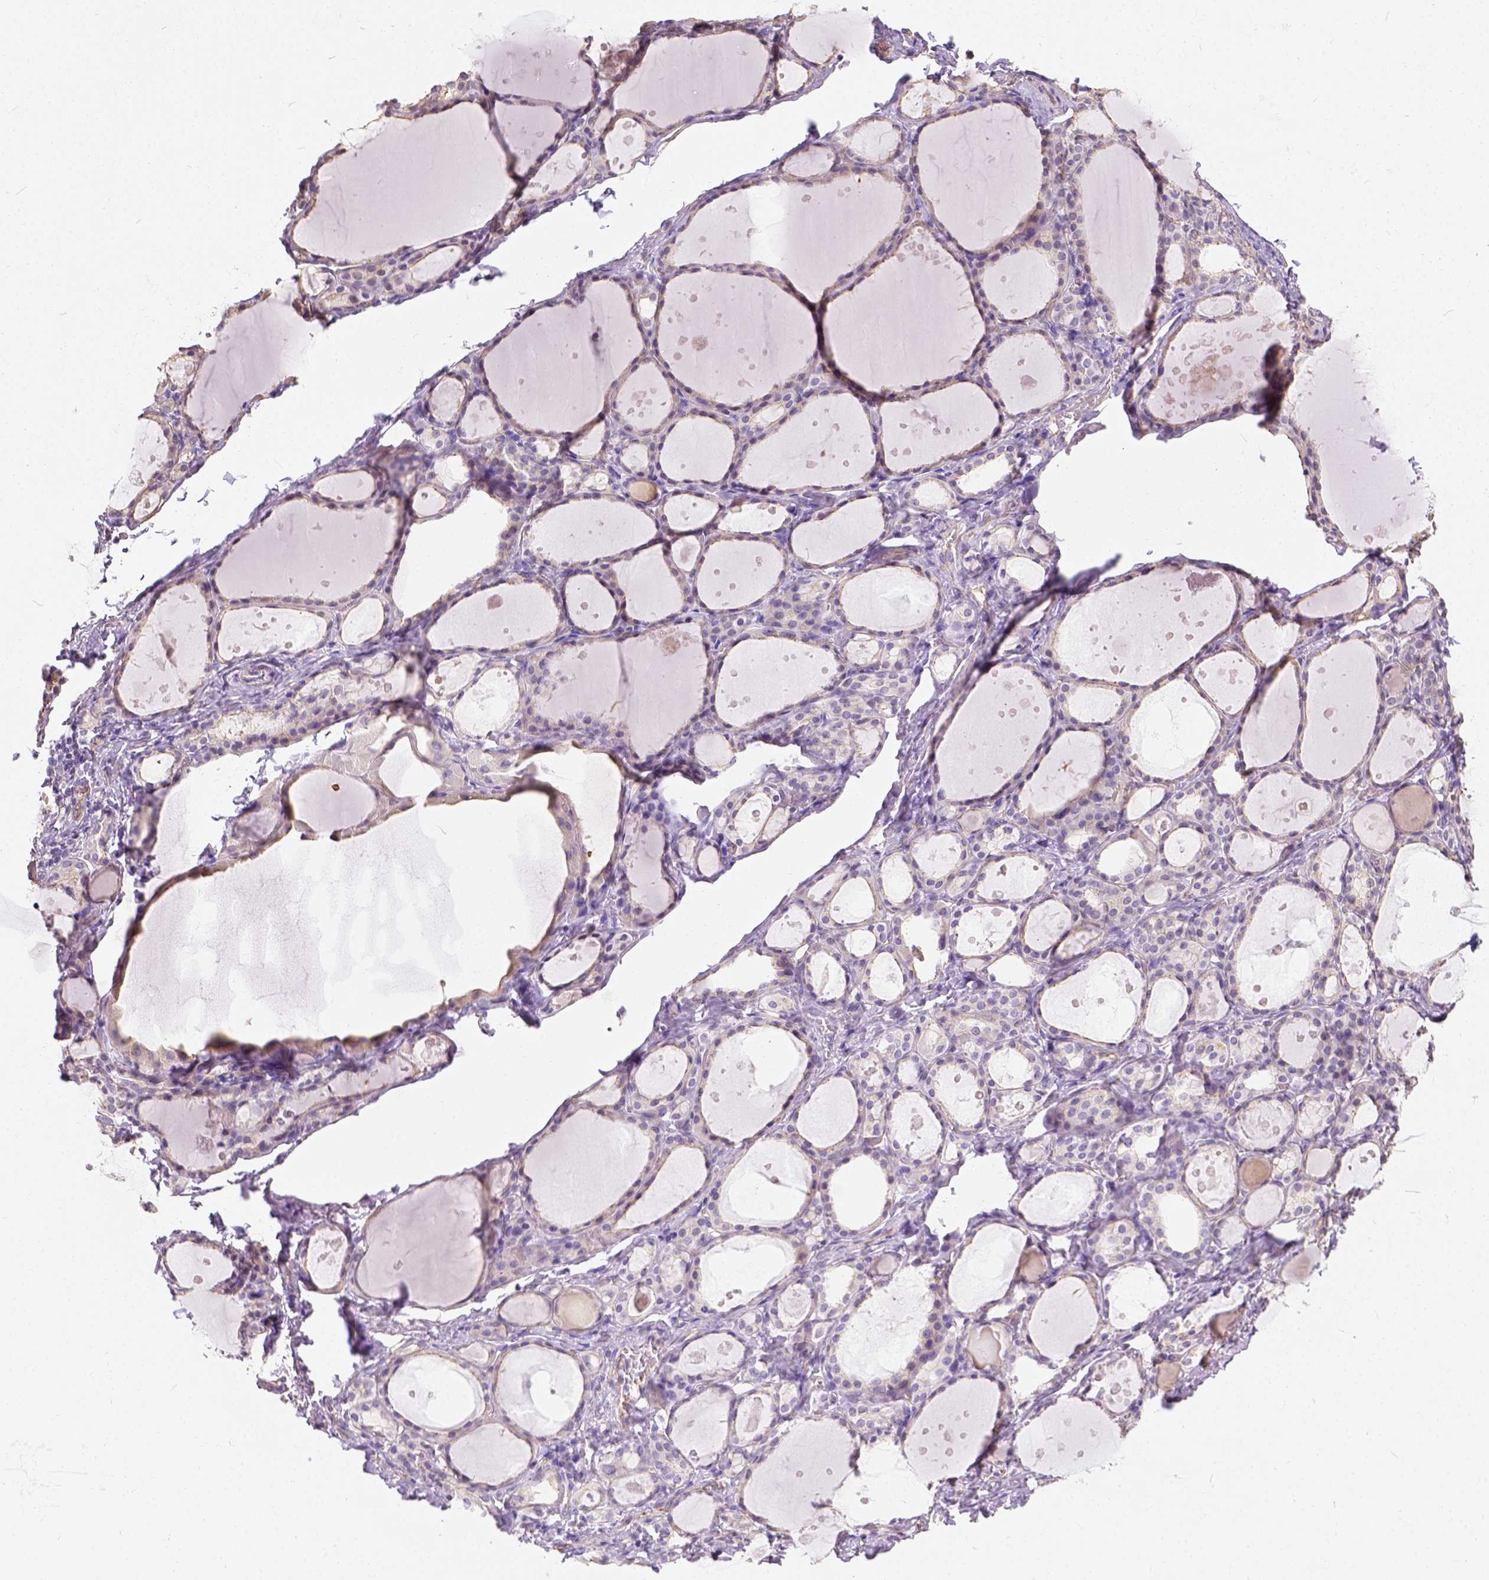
{"staining": {"intensity": "negative", "quantity": "none", "location": "none"}, "tissue": "thyroid gland", "cell_type": "Glandular cells", "image_type": "normal", "snomed": [{"axis": "morphology", "description": "Normal tissue, NOS"}, {"axis": "topography", "description": "Thyroid gland"}], "caption": "Glandular cells are negative for brown protein staining in benign thyroid gland.", "gene": "PHF7", "patient": {"sex": "male", "age": 68}}